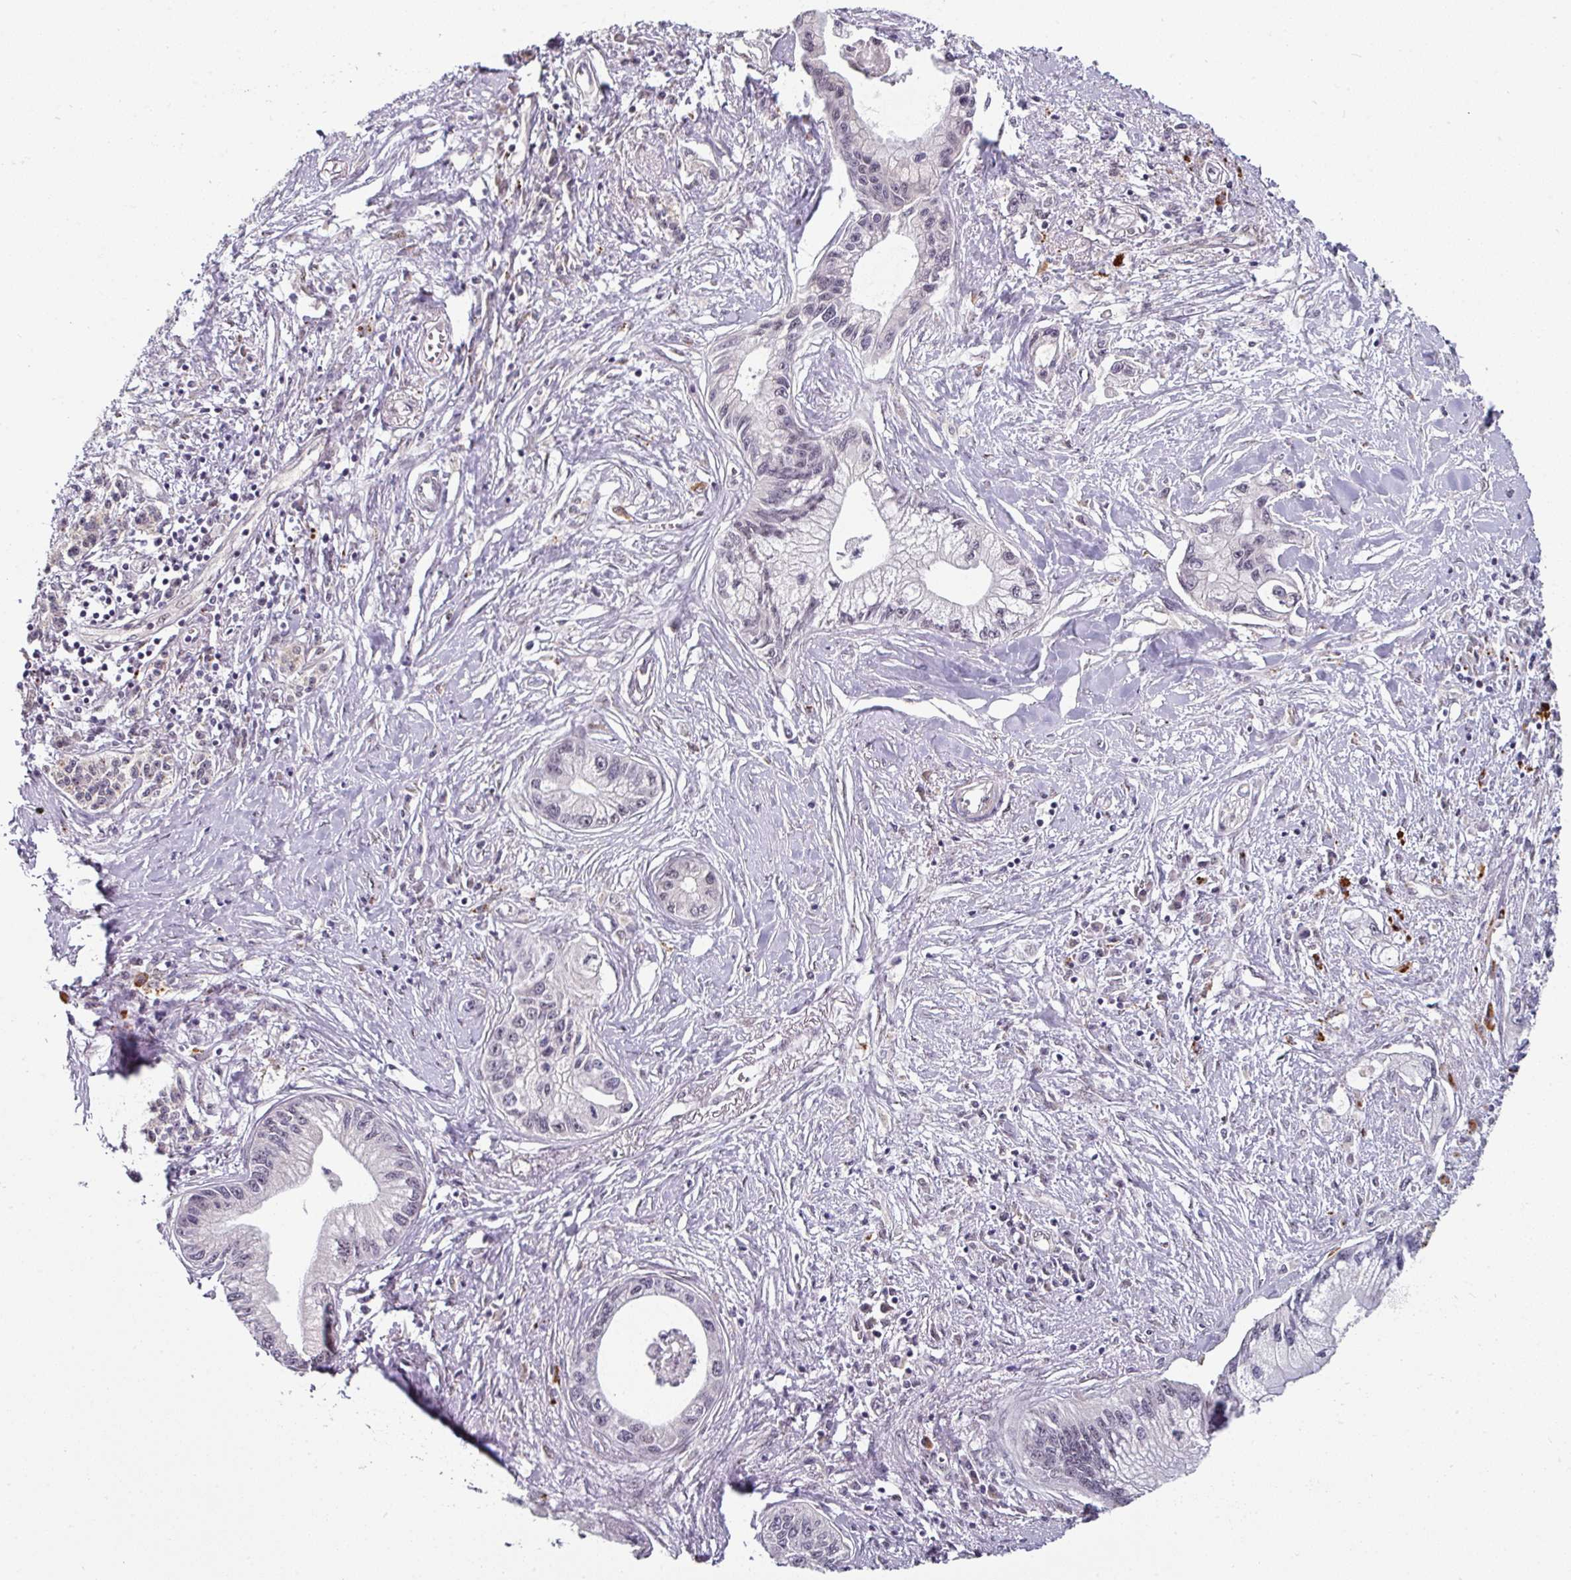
{"staining": {"intensity": "negative", "quantity": "none", "location": "none"}, "tissue": "pancreatic cancer", "cell_type": "Tumor cells", "image_type": "cancer", "snomed": [{"axis": "morphology", "description": "Adenocarcinoma, NOS"}, {"axis": "topography", "description": "Pancreas"}], "caption": "A high-resolution micrograph shows immunohistochemistry (IHC) staining of pancreatic cancer (adenocarcinoma), which demonstrates no significant expression in tumor cells.", "gene": "SWSAP1", "patient": {"sex": "male", "age": 61}}